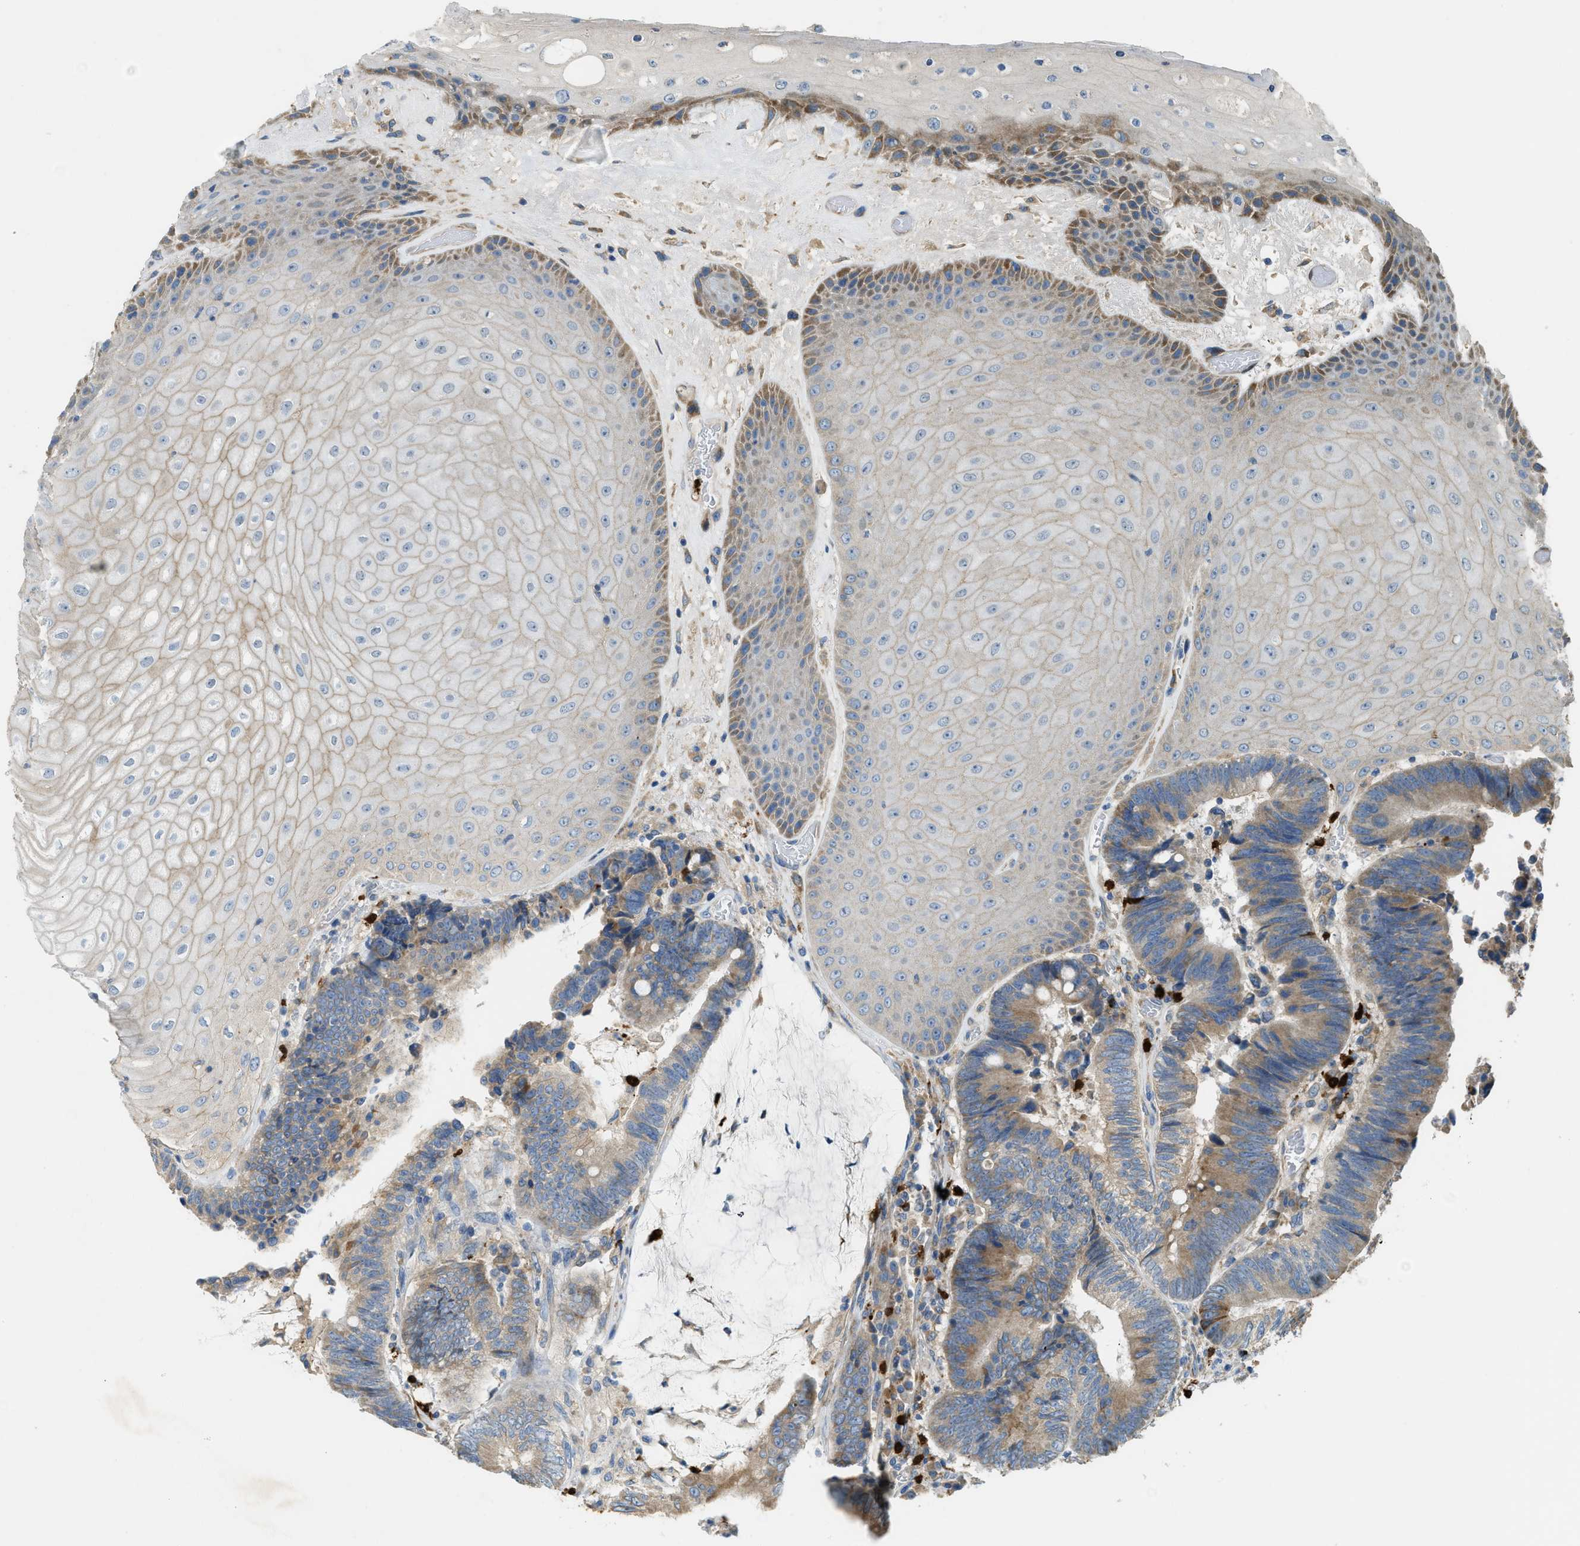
{"staining": {"intensity": "moderate", "quantity": ">75%", "location": "cytoplasmic/membranous"}, "tissue": "colorectal cancer", "cell_type": "Tumor cells", "image_type": "cancer", "snomed": [{"axis": "morphology", "description": "Adenocarcinoma, NOS"}, {"axis": "topography", "description": "Rectum"}, {"axis": "topography", "description": "Anal"}], "caption": "An immunohistochemistry histopathology image of tumor tissue is shown. Protein staining in brown shows moderate cytoplasmic/membranous positivity in adenocarcinoma (colorectal) within tumor cells.", "gene": "TMEM68", "patient": {"sex": "female", "age": 89}}